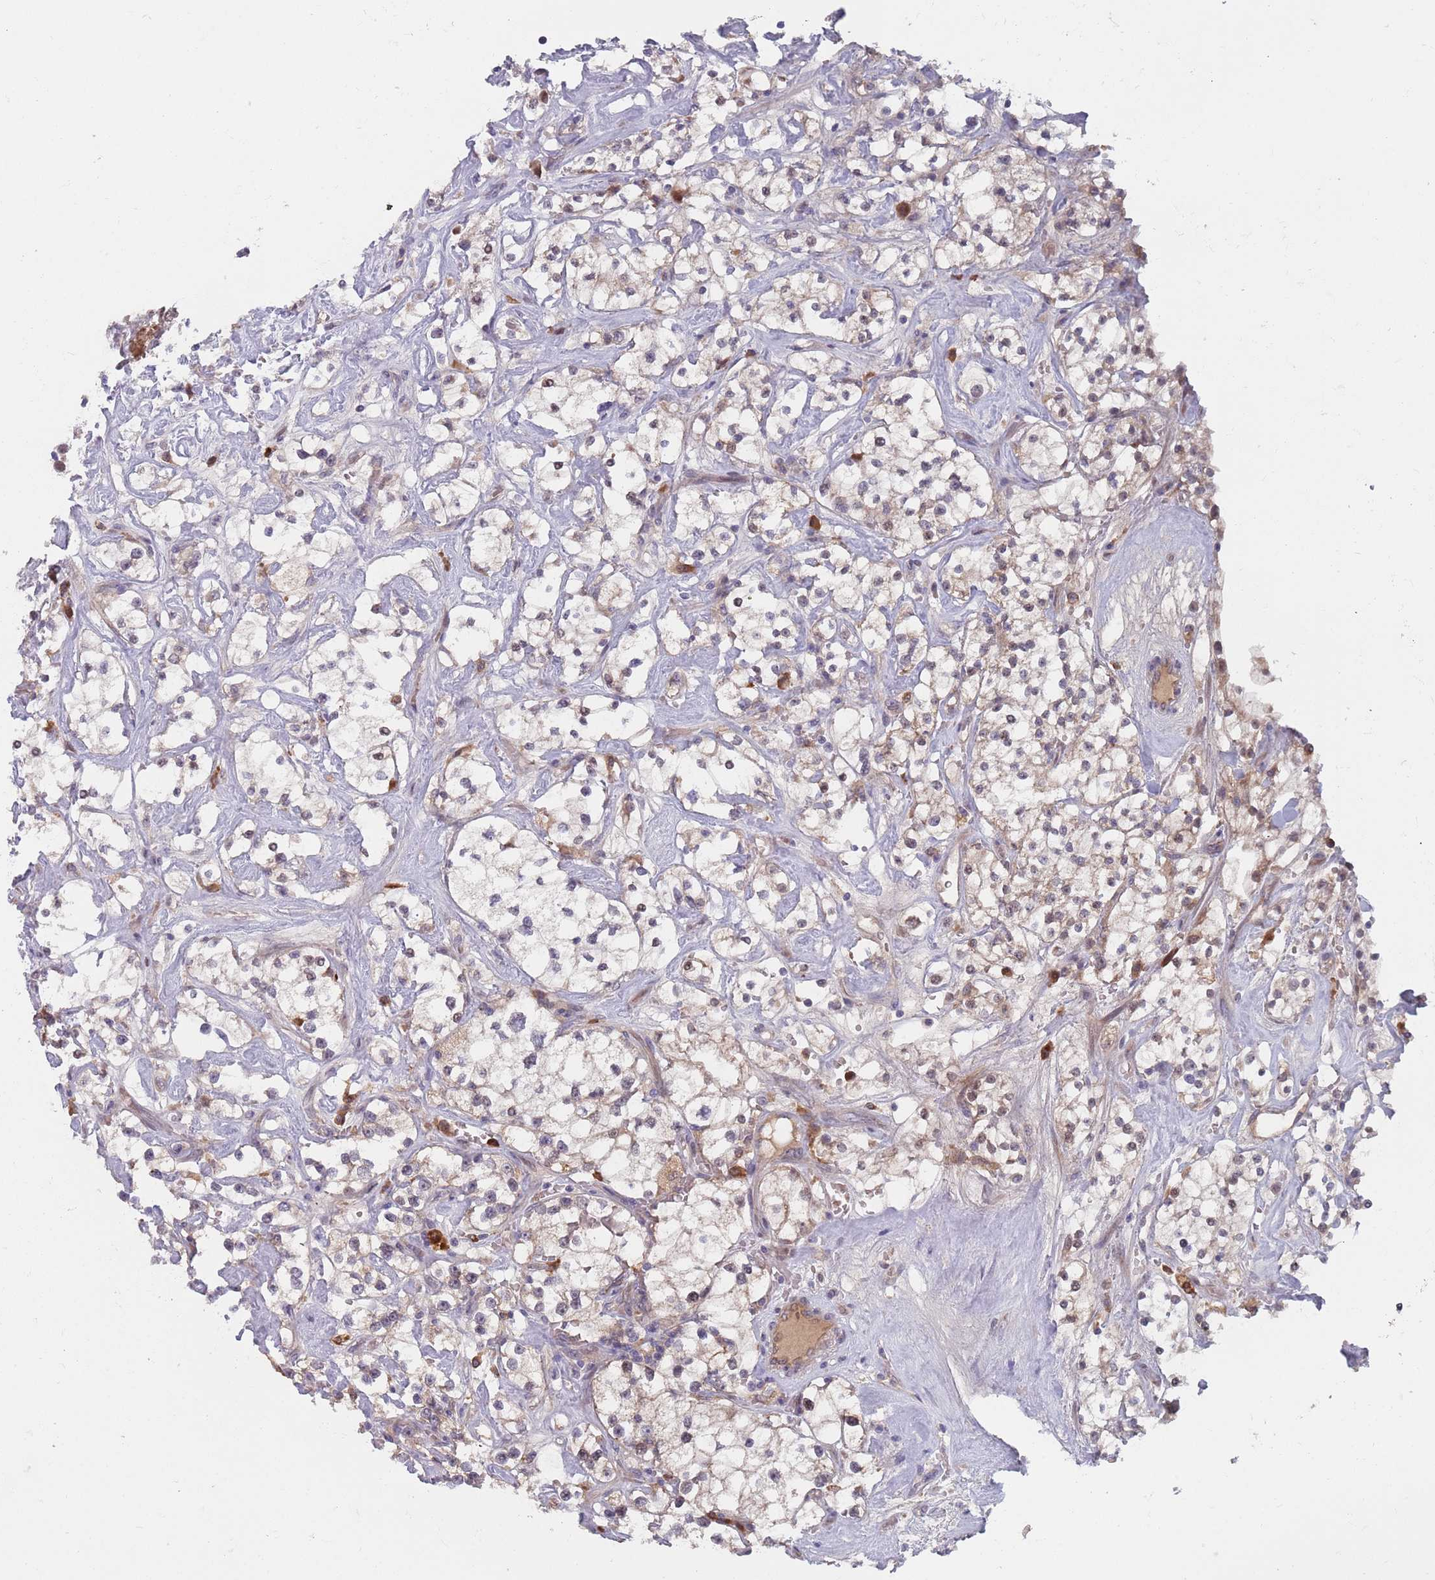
{"staining": {"intensity": "negative", "quantity": "none", "location": "none"}, "tissue": "renal cancer", "cell_type": "Tumor cells", "image_type": "cancer", "snomed": [{"axis": "morphology", "description": "Adenocarcinoma, NOS"}, {"axis": "topography", "description": "Kidney"}], "caption": "This photomicrograph is of adenocarcinoma (renal) stained with immunohistochemistry (IHC) to label a protein in brown with the nuclei are counter-stained blue. There is no staining in tumor cells.", "gene": "ZNF140", "patient": {"sex": "male", "age": 77}}